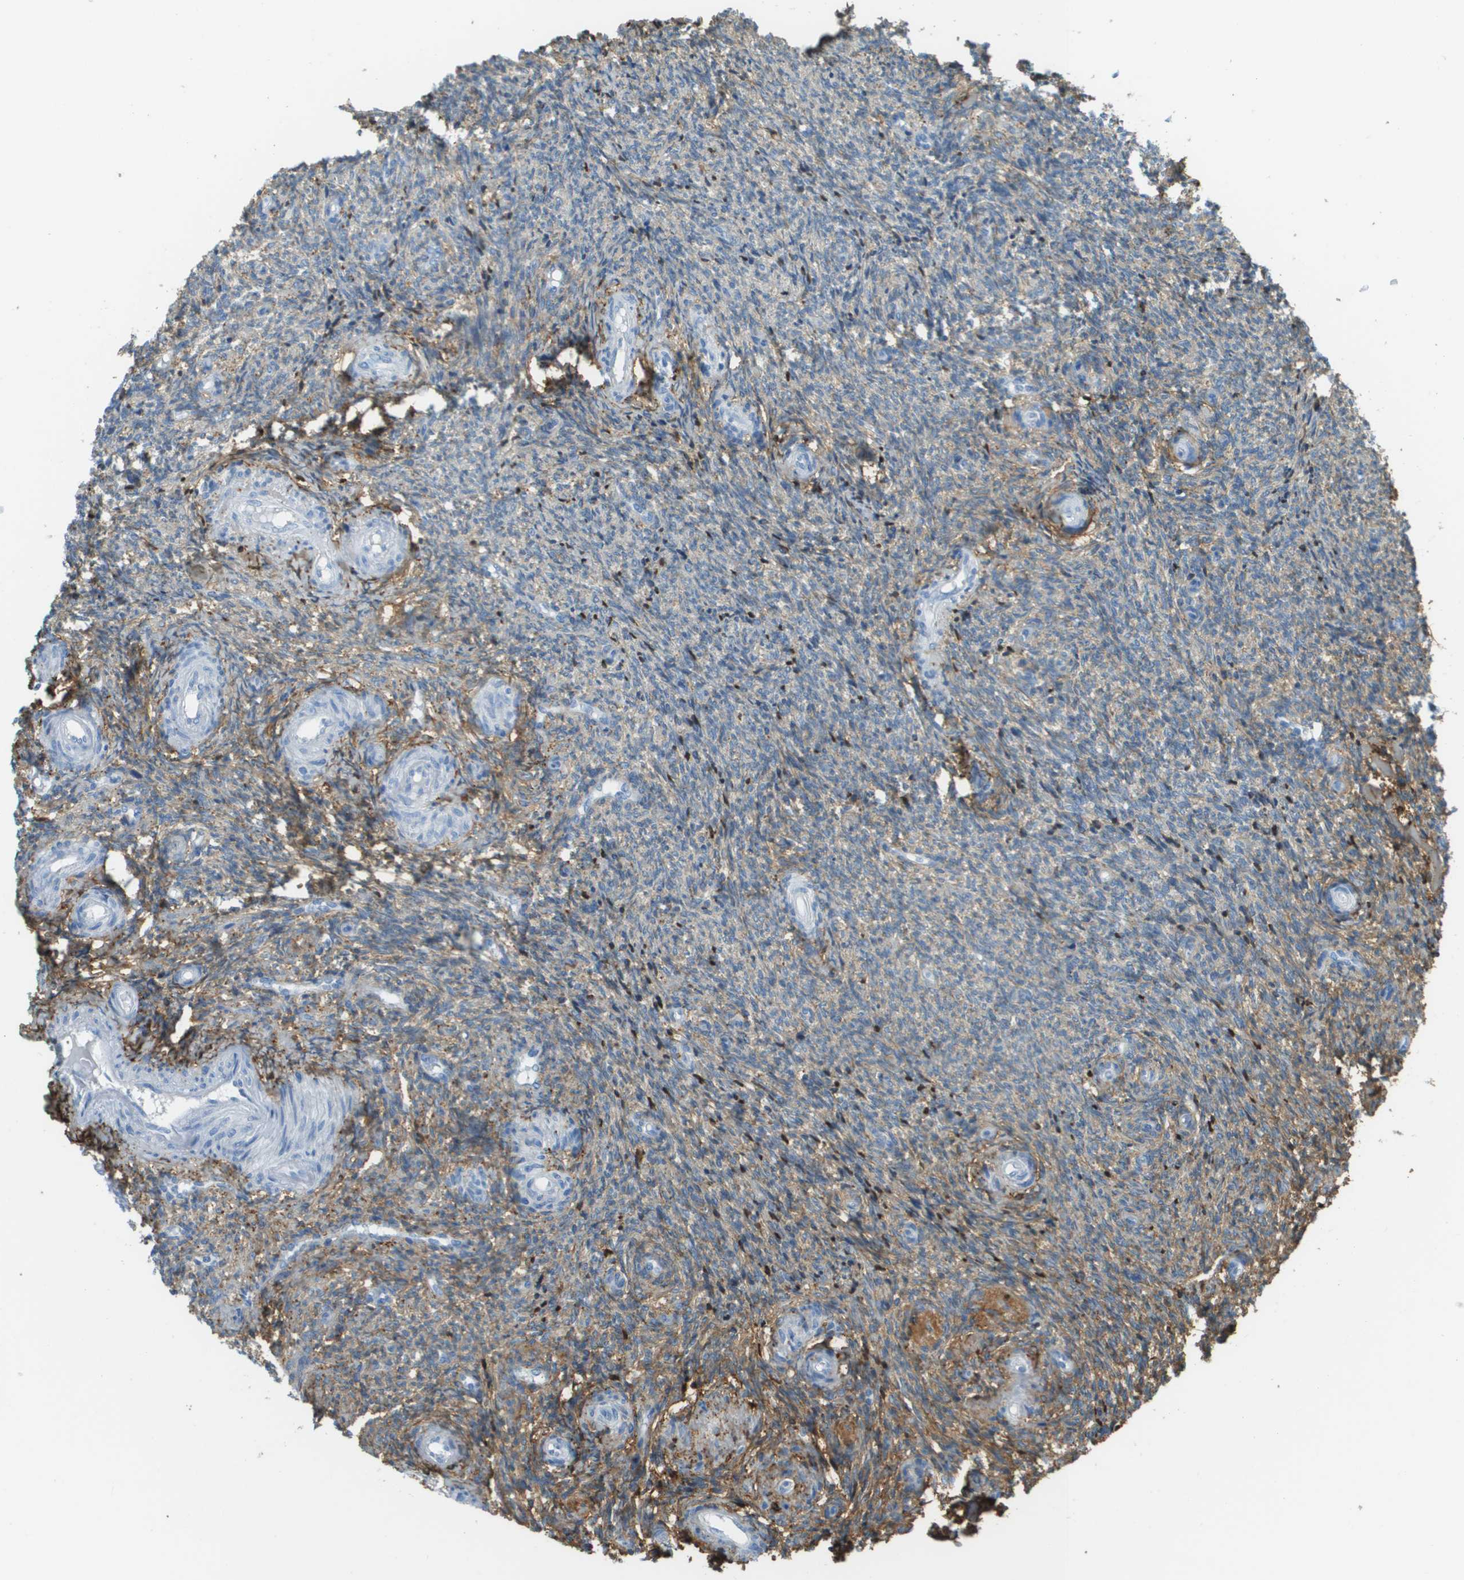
{"staining": {"intensity": "negative", "quantity": "none", "location": "none"}, "tissue": "ovary", "cell_type": "Follicle cells", "image_type": "normal", "snomed": [{"axis": "morphology", "description": "Normal tissue, NOS"}, {"axis": "topography", "description": "Ovary"}], "caption": "Immunohistochemical staining of unremarkable human ovary exhibits no significant expression in follicle cells.", "gene": "DCN", "patient": {"sex": "female", "age": 41}}